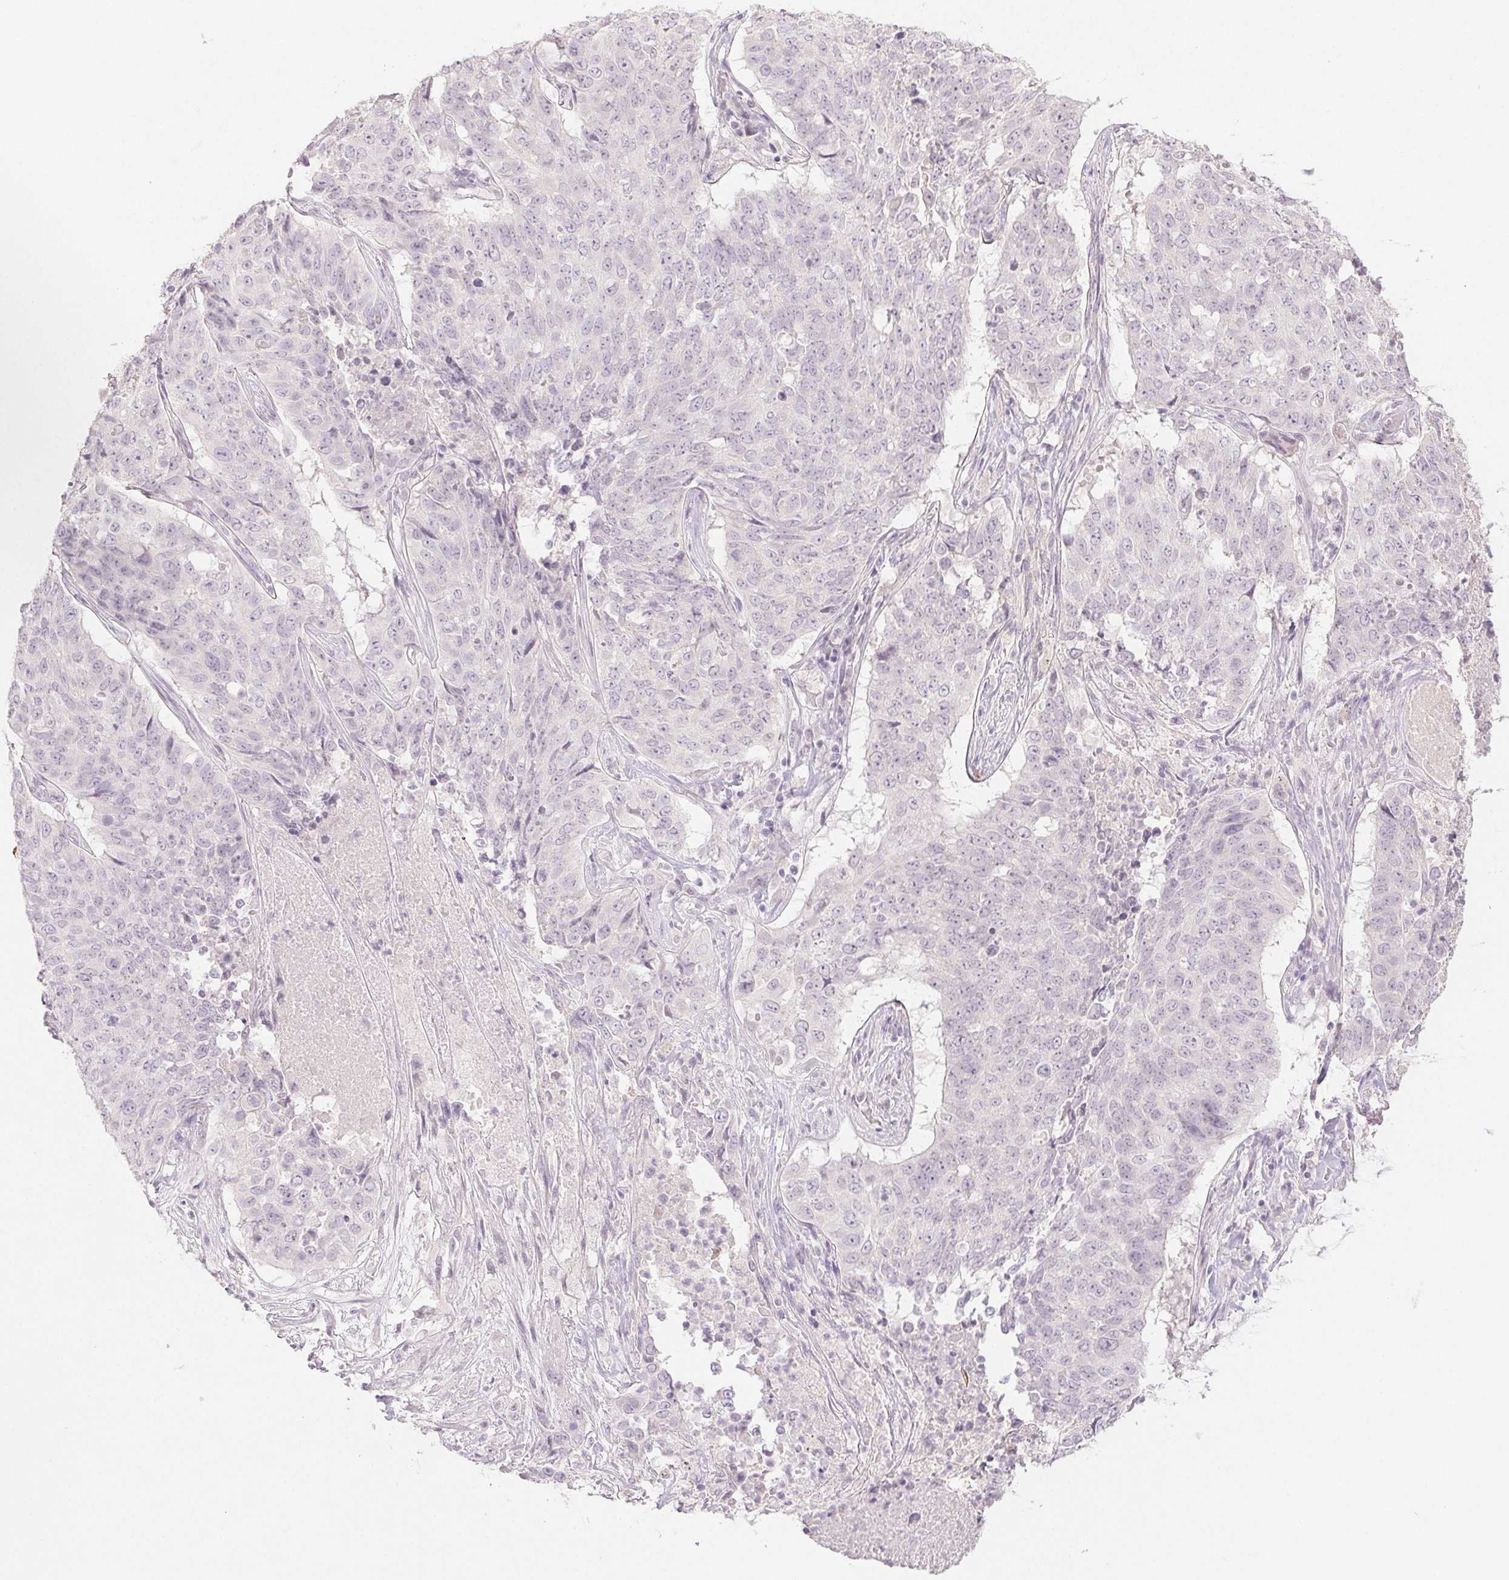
{"staining": {"intensity": "negative", "quantity": "none", "location": "none"}, "tissue": "lung cancer", "cell_type": "Tumor cells", "image_type": "cancer", "snomed": [{"axis": "morphology", "description": "Normal tissue, NOS"}, {"axis": "morphology", "description": "Squamous cell carcinoma, NOS"}, {"axis": "topography", "description": "Bronchus"}, {"axis": "topography", "description": "Lung"}], "caption": "The photomicrograph reveals no staining of tumor cells in lung cancer.", "gene": "PI3", "patient": {"sex": "male", "age": 64}}